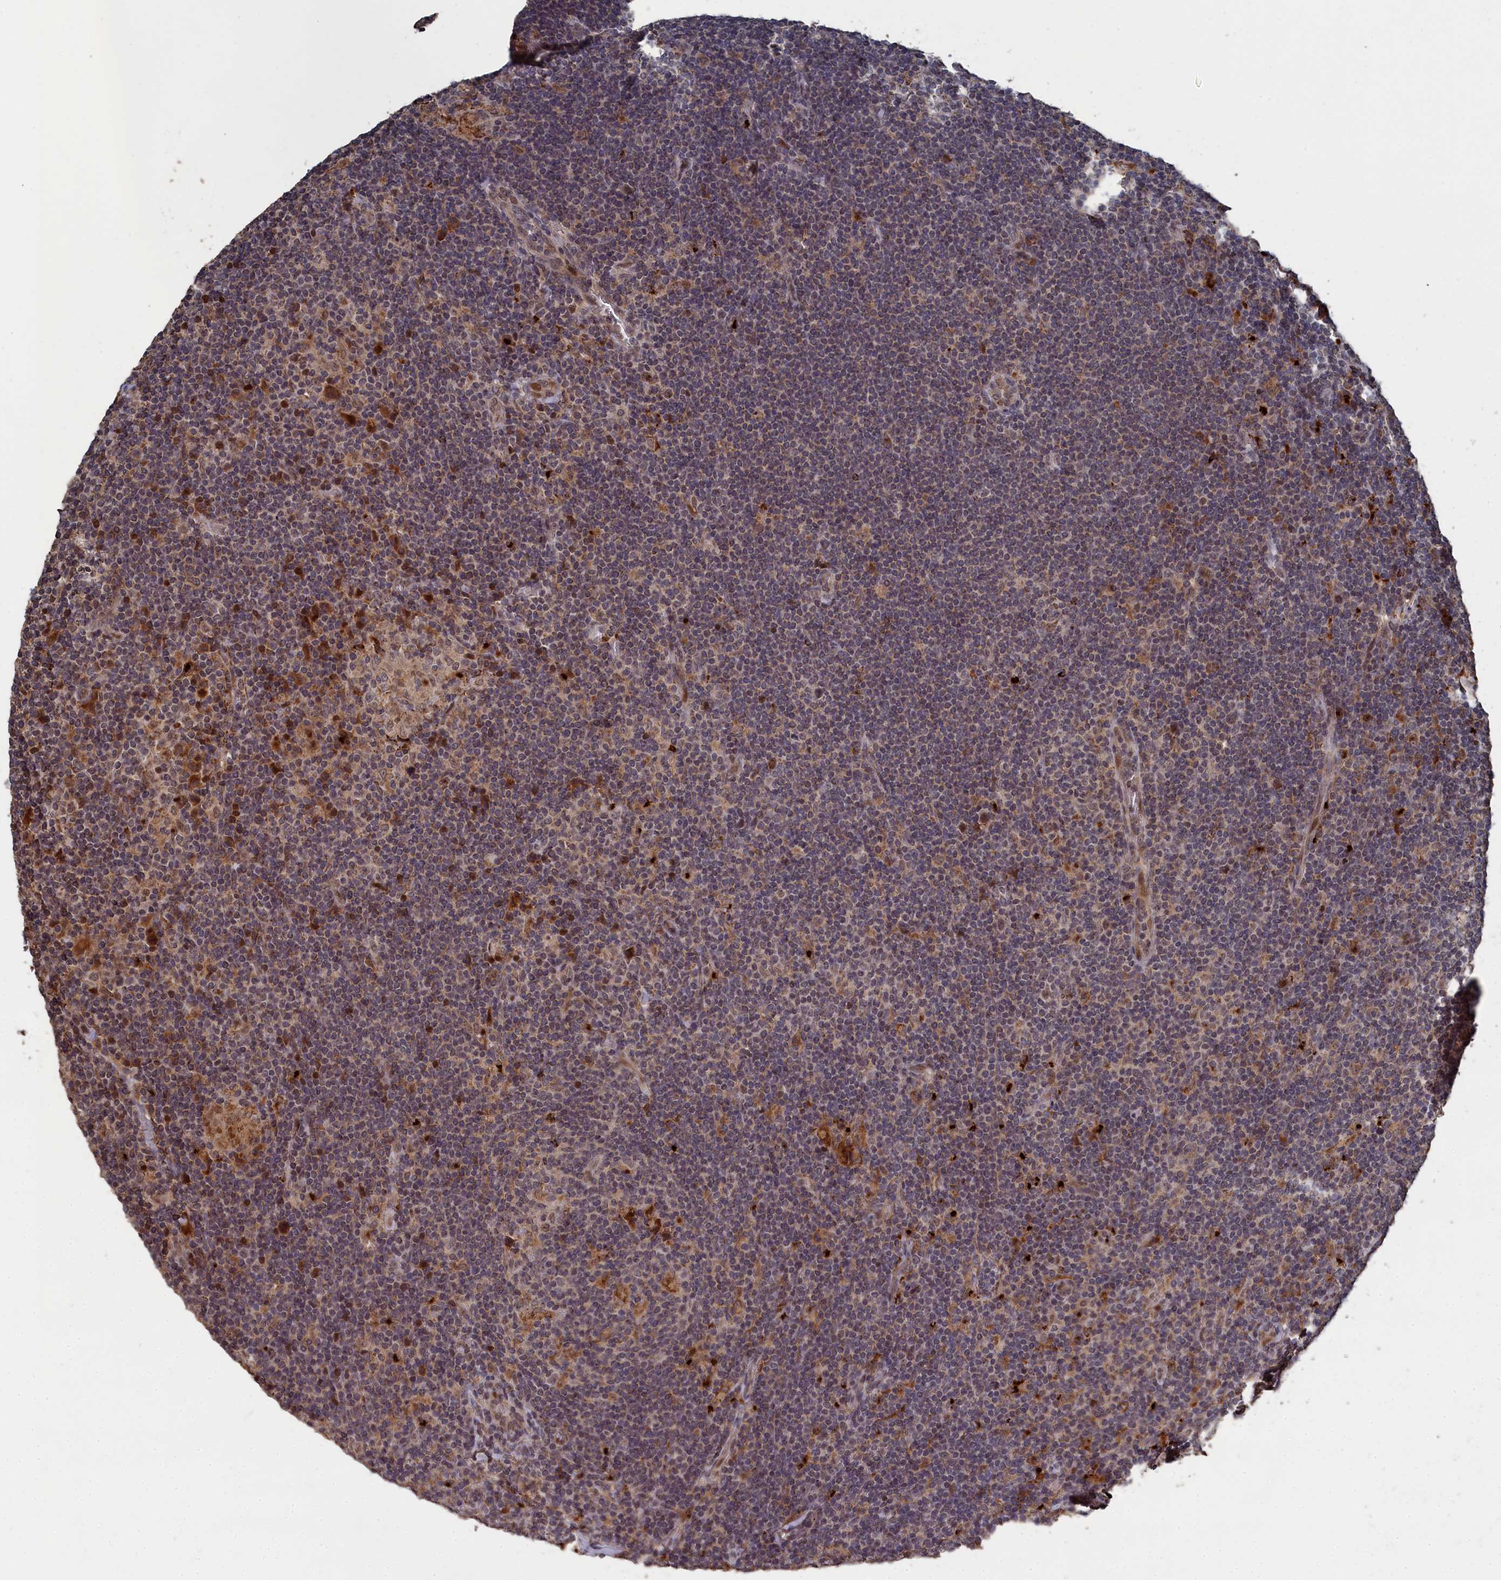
{"staining": {"intensity": "moderate", "quantity": "25%-75%", "location": "cytoplasmic/membranous,nuclear"}, "tissue": "lymphoma", "cell_type": "Tumor cells", "image_type": "cancer", "snomed": [{"axis": "morphology", "description": "Hodgkin's disease, NOS"}, {"axis": "topography", "description": "Lymph node"}], "caption": "Lymphoma stained for a protein (brown) demonstrates moderate cytoplasmic/membranous and nuclear positive expression in approximately 25%-75% of tumor cells.", "gene": "CEACAM21", "patient": {"sex": "female", "age": 57}}